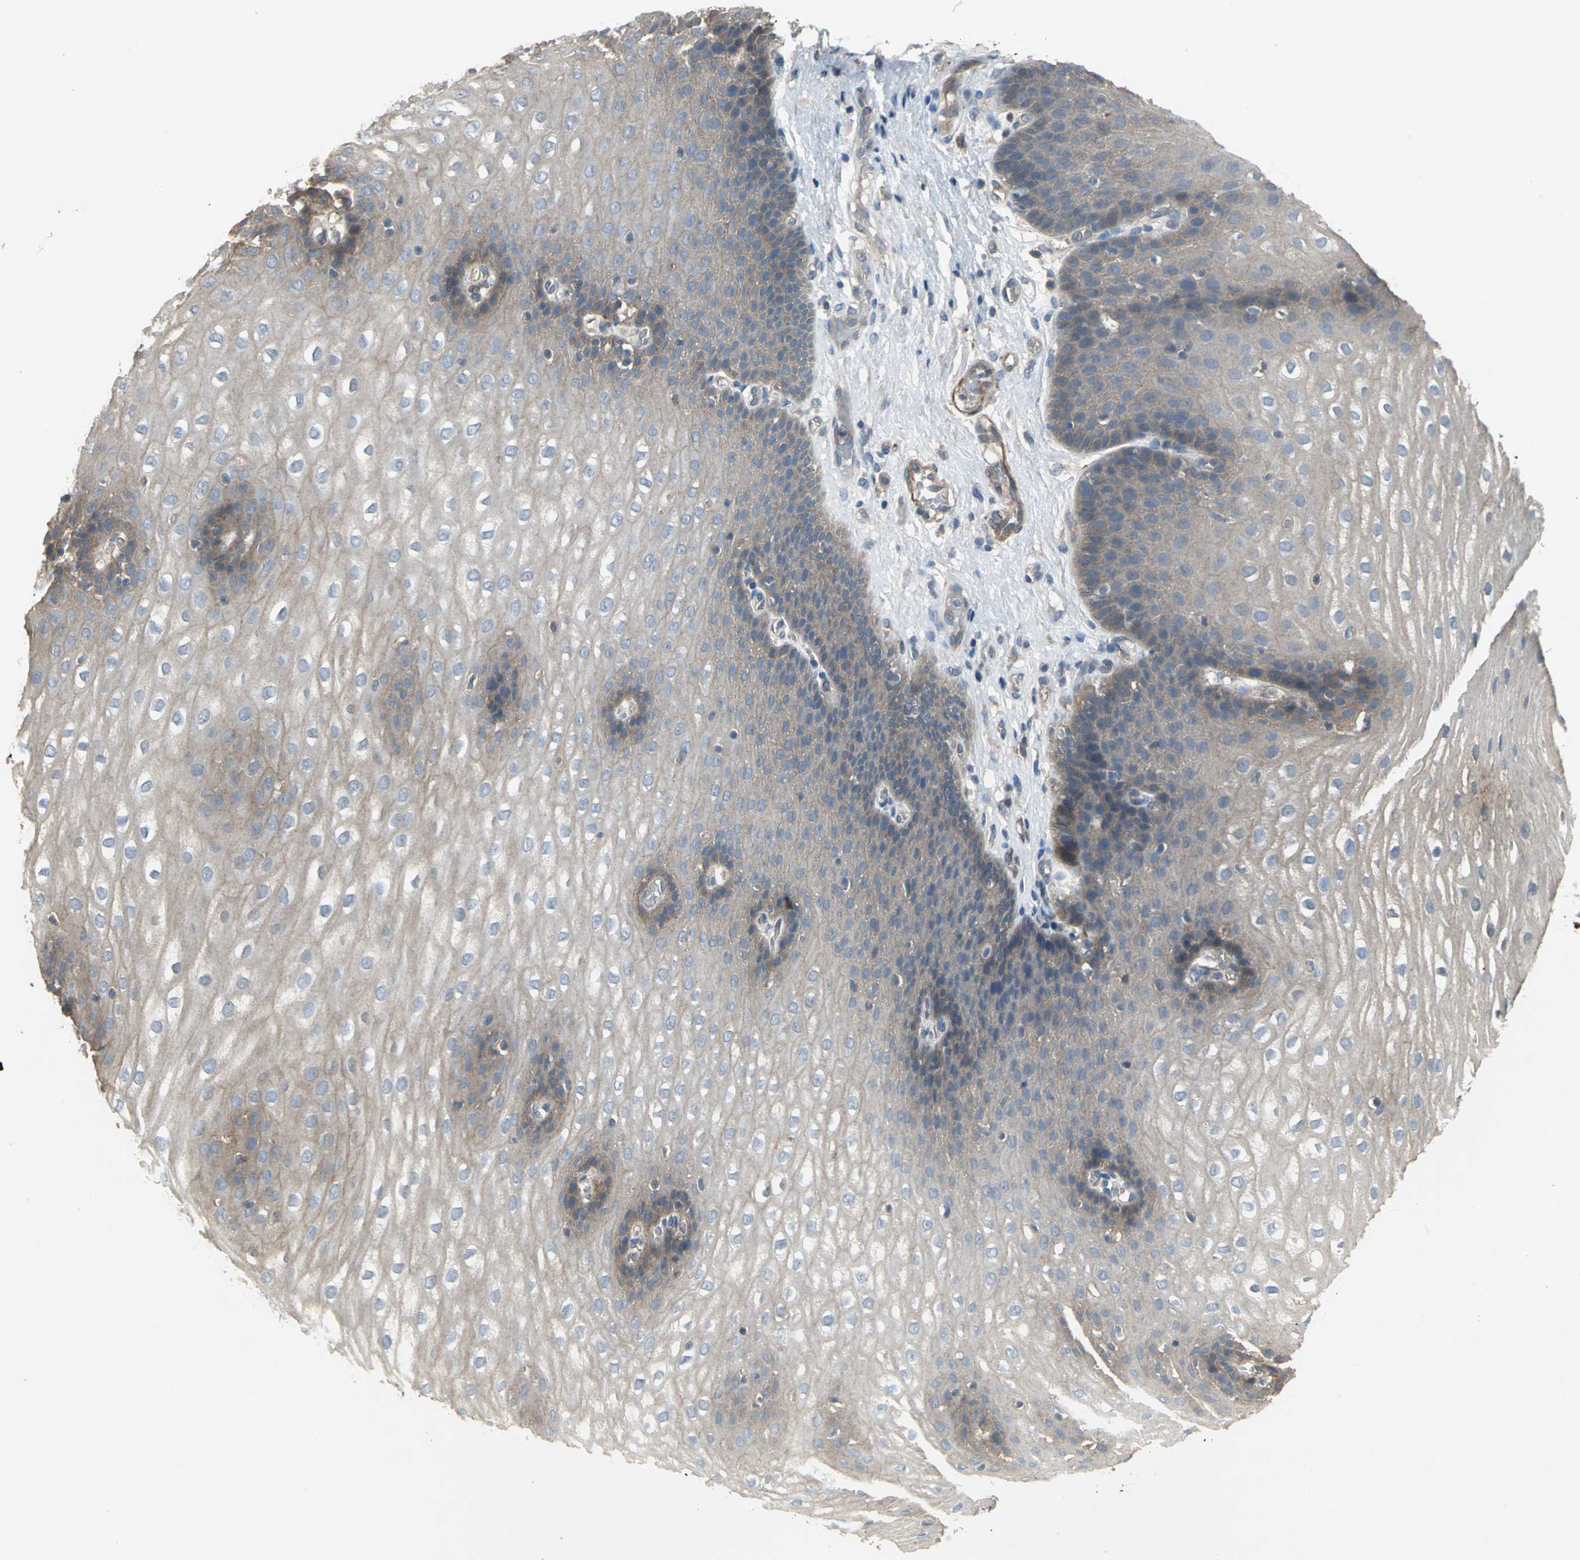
{"staining": {"intensity": "moderate", "quantity": ">75%", "location": "cytoplasmic/membranous"}, "tissue": "esophagus", "cell_type": "Squamous epithelial cells", "image_type": "normal", "snomed": [{"axis": "morphology", "description": "Normal tissue, NOS"}, {"axis": "topography", "description": "Esophagus"}], "caption": "High-power microscopy captured an immunohistochemistry micrograph of benign esophagus, revealing moderate cytoplasmic/membranous expression in approximately >75% of squamous epithelial cells.", "gene": "MET", "patient": {"sex": "male", "age": 48}}